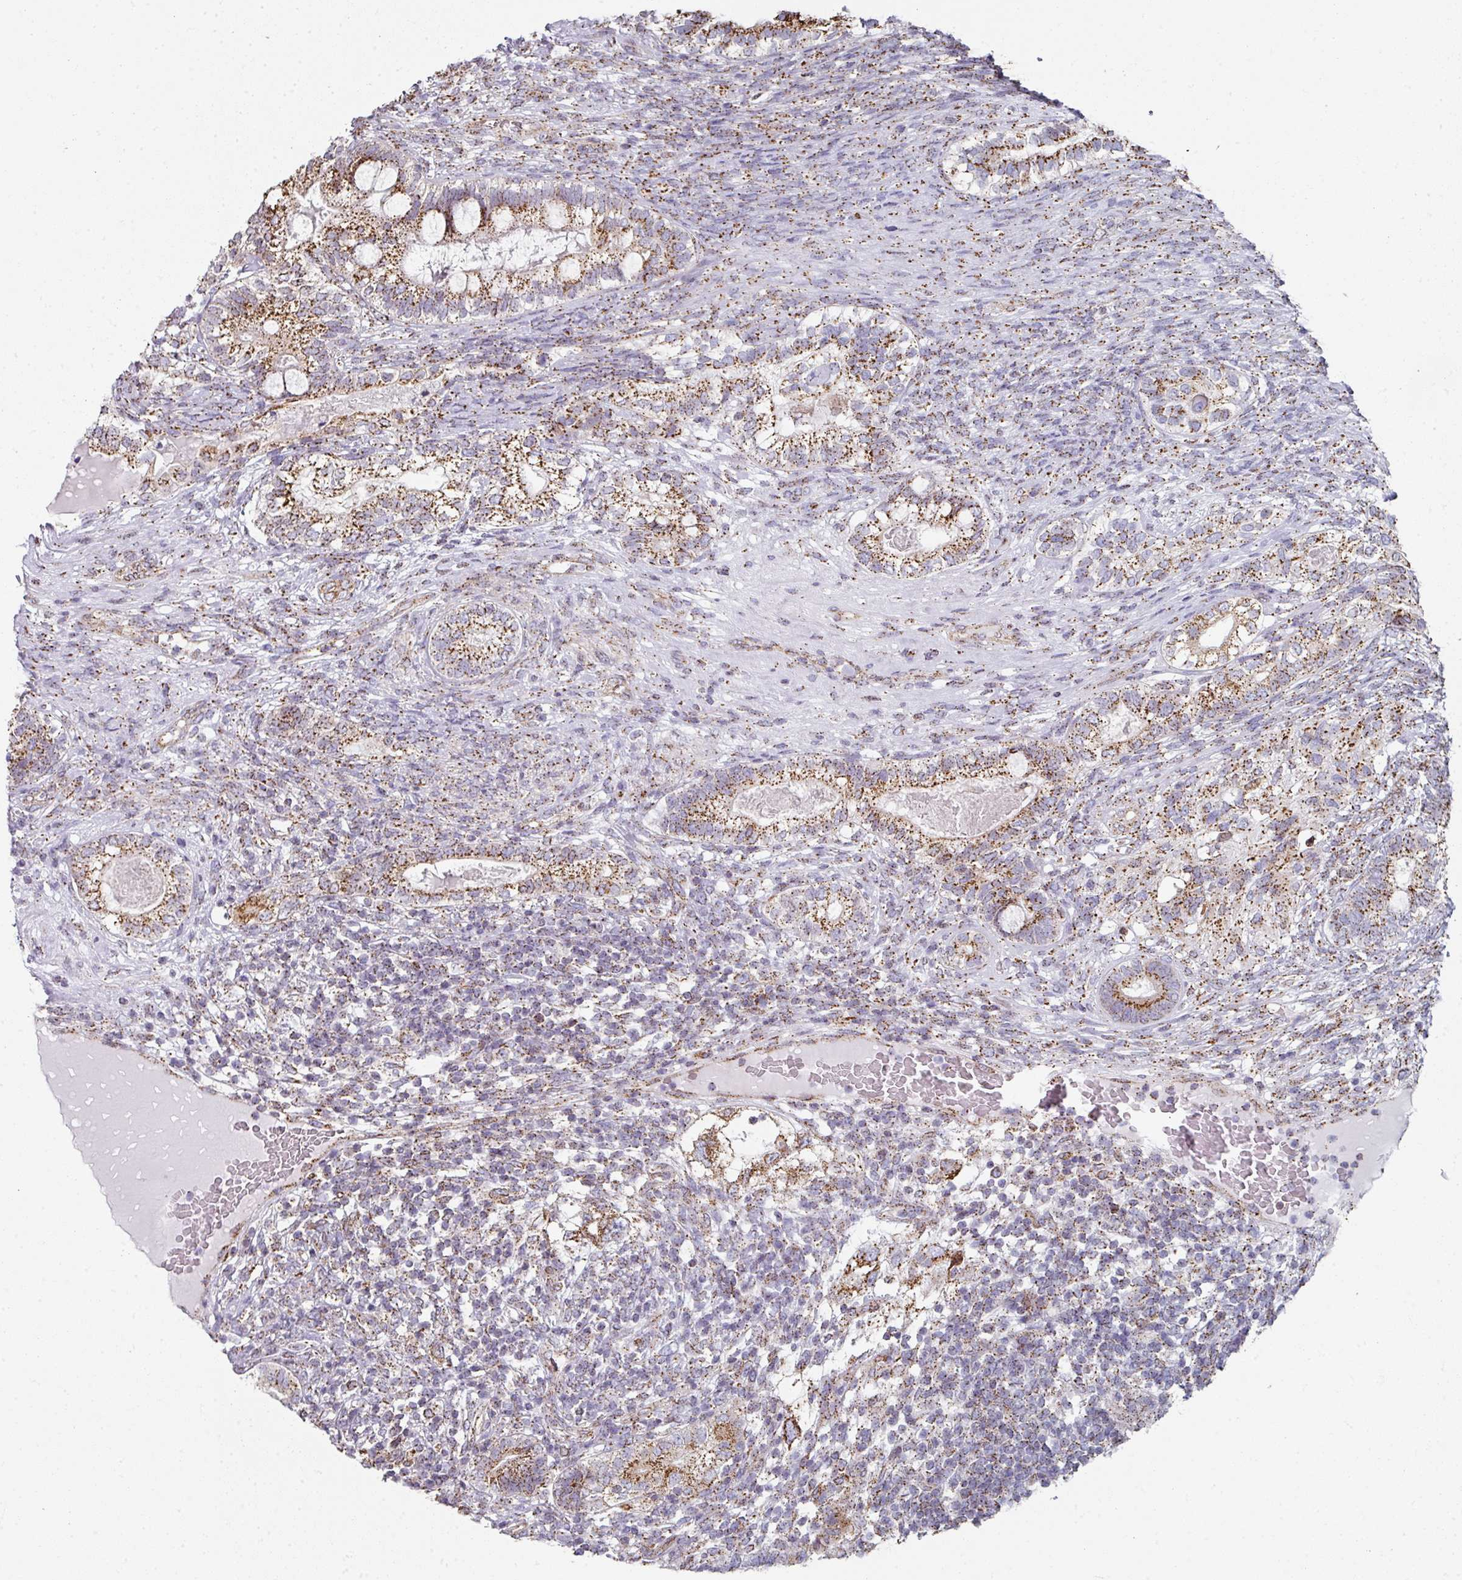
{"staining": {"intensity": "strong", "quantity": ">75%", "location": "cytoplasmic/membranous"}, "tissue": "testis cancer", "cell_type": "Tumor cells", "image_type": "cancer", "snomed": [{"axis": "morphology", "description": "Seminoma, NOS"}, {"axis": "morphology", "description": "Carcinoma, Embryonal, NOS"}, {"axis": "topography", "description": "Testis"}], "caption": "DAB immunohistochemical staining of testis seminoma exhibits strong cytoplasmic/membranous protein staining in approximately >75% of tumor cells.", "gene": "CCDC85B", "patient": {"sex": "male", "age": 41}}